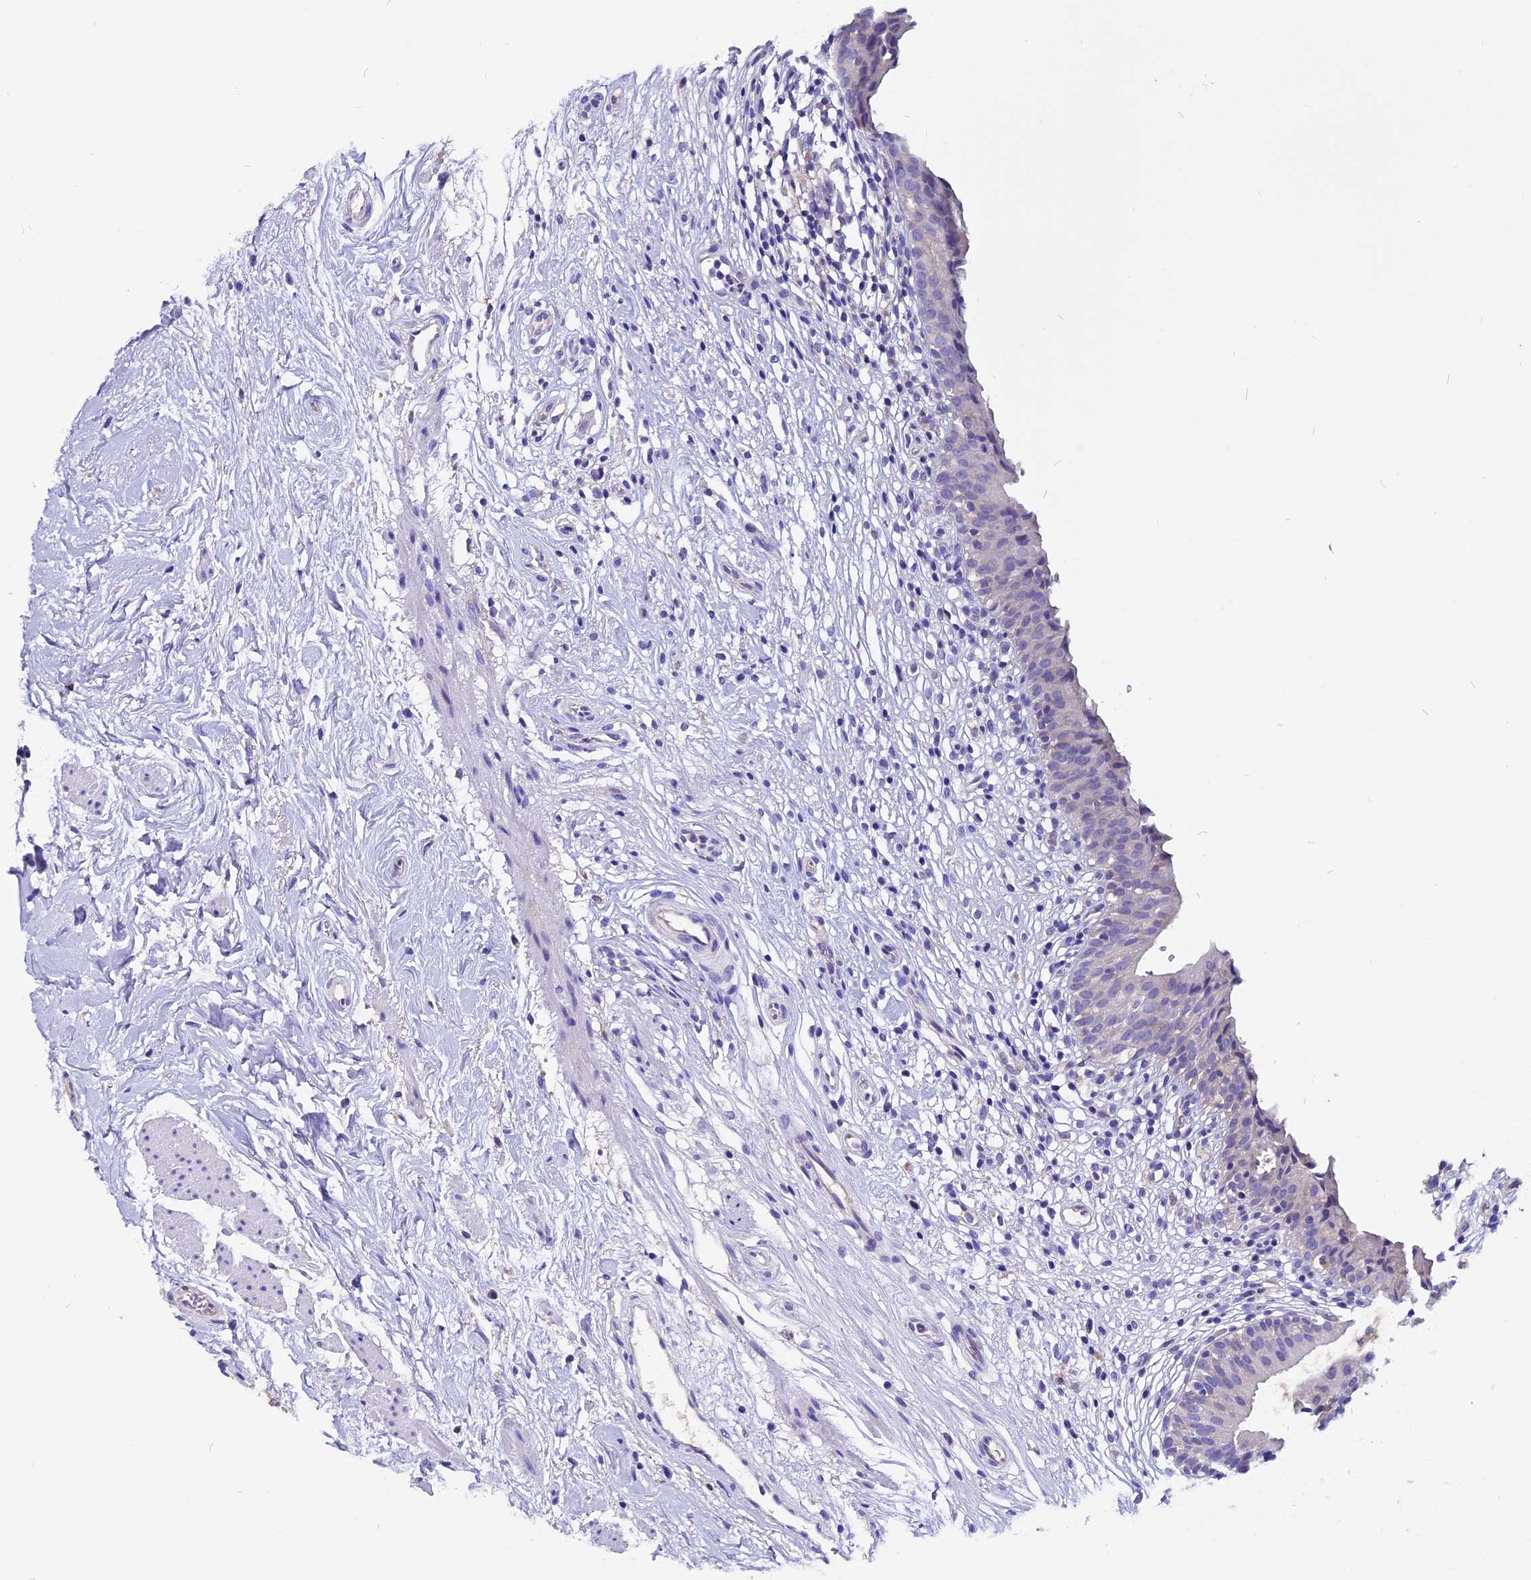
{"staining": {"intensity": "negative", "quantity": "none", "location": "none"}, "tissue": "urinary bladder", "cell_type": "Urothelial cells", "image_type": "normal", "snomed": [{"axis": "morphology", "description": "Normal tissue, NOS"}, {"axis": "morphology", "description": "Inflammation, NOS"}, {"axis": "topography", "description": "Urinary bladder"}], "caption": "Protein analysis of benign urinary bladder shows no significant expression in urothelial cells.", "gene": "CCBE1", "patient": {"sex": "male", "age": 63}}